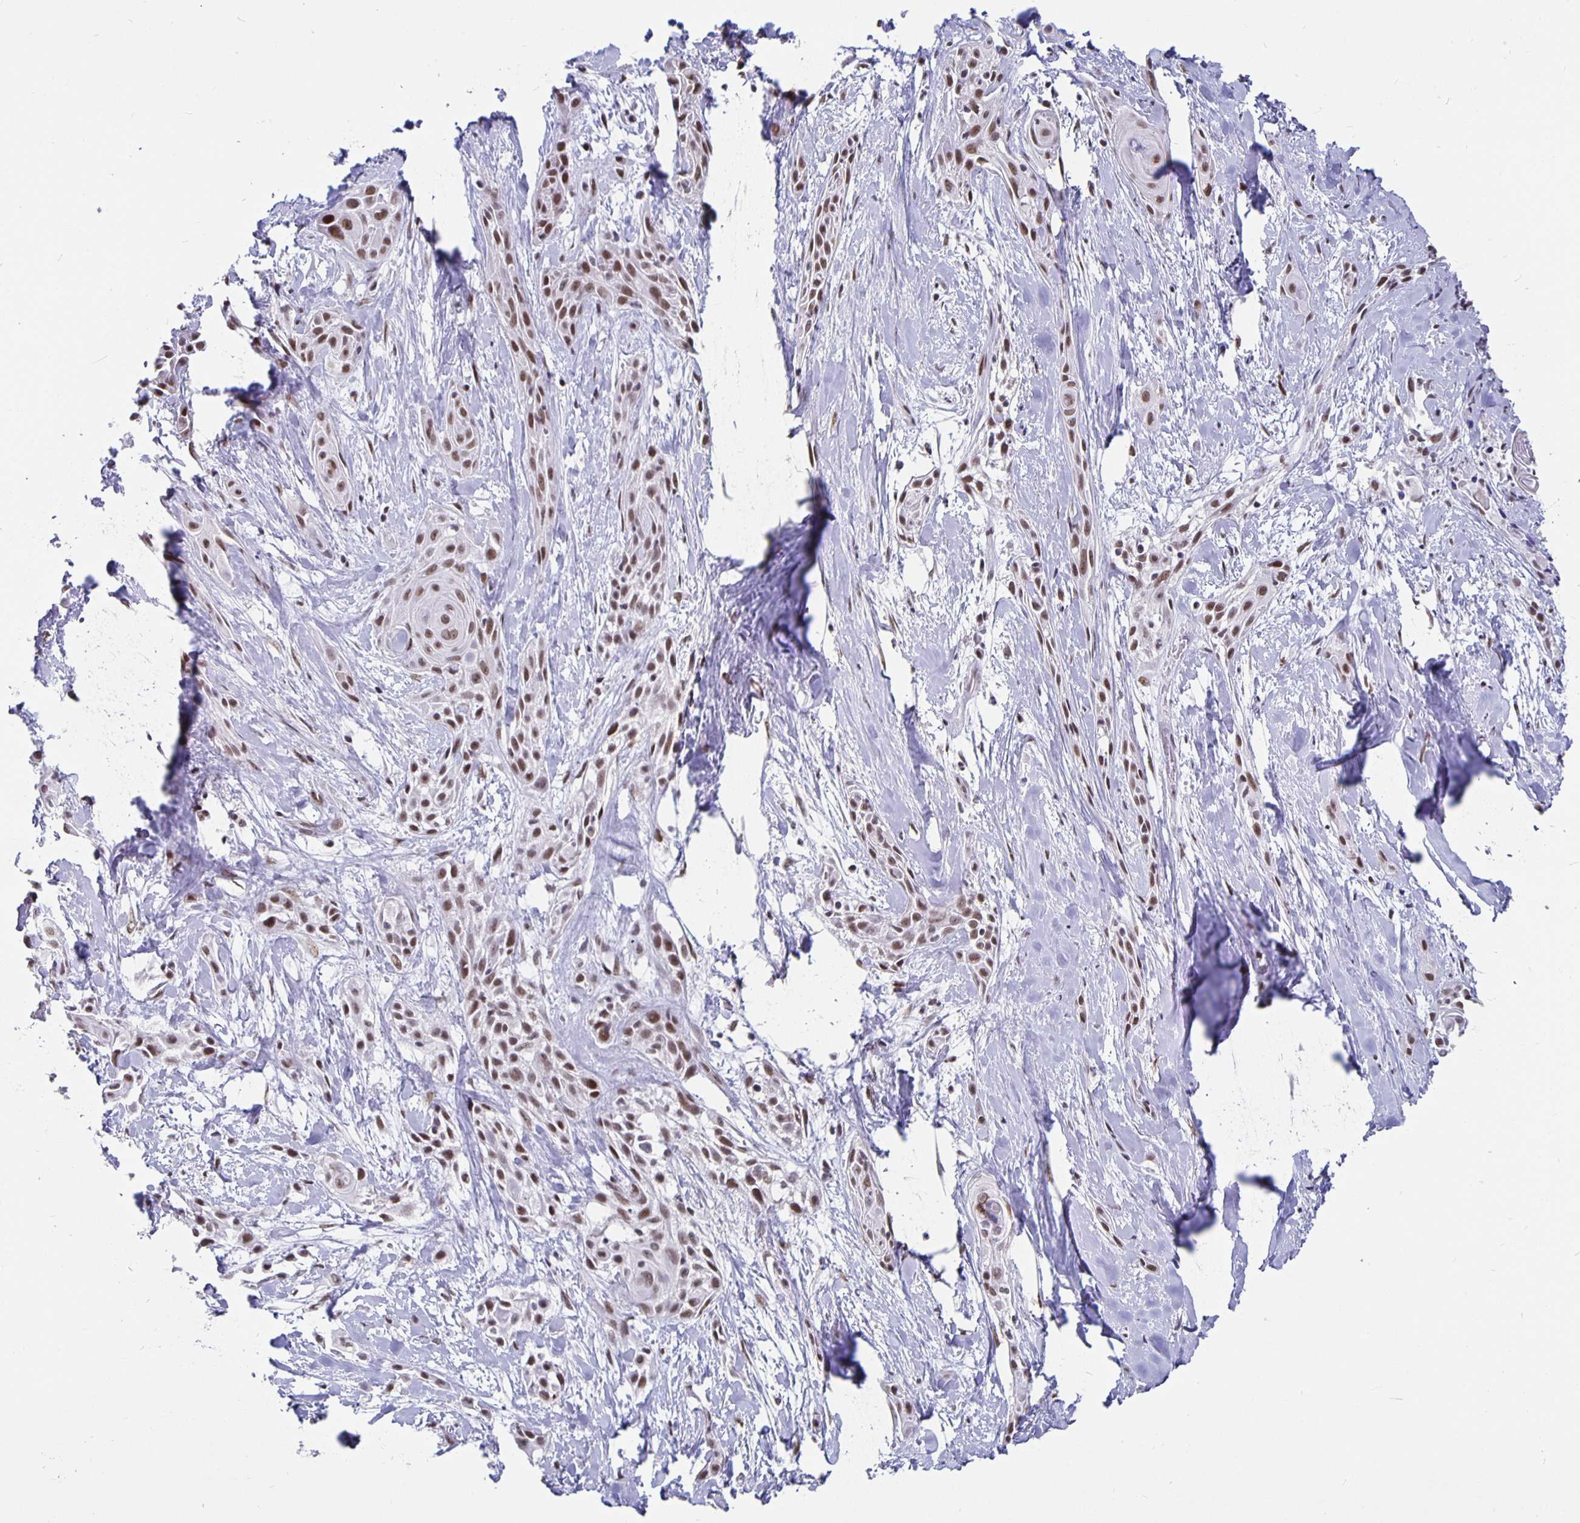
{"staining": {"intensity": "moderate", "quantity": ">75%", "location": "nuclear"}, "tissue": "skin cancer", "cell_type": "Tumor cells", "image_type": "cancer", "snomed": [{"axis": "morphology", "description": "Squamous cell carcinoma, NOS"}, {"axis": "topography", "description": "Skin"}, {"axis": "topography", "description": "Anal"}], "caption": "Immunohistochemical staining of human skin squamous cell carcinoma reveals moderate nuclear protein positivity in about >75% of tumor cells.", "gene": "PBX2", "patient": {"sex": "male", "age": 64}}